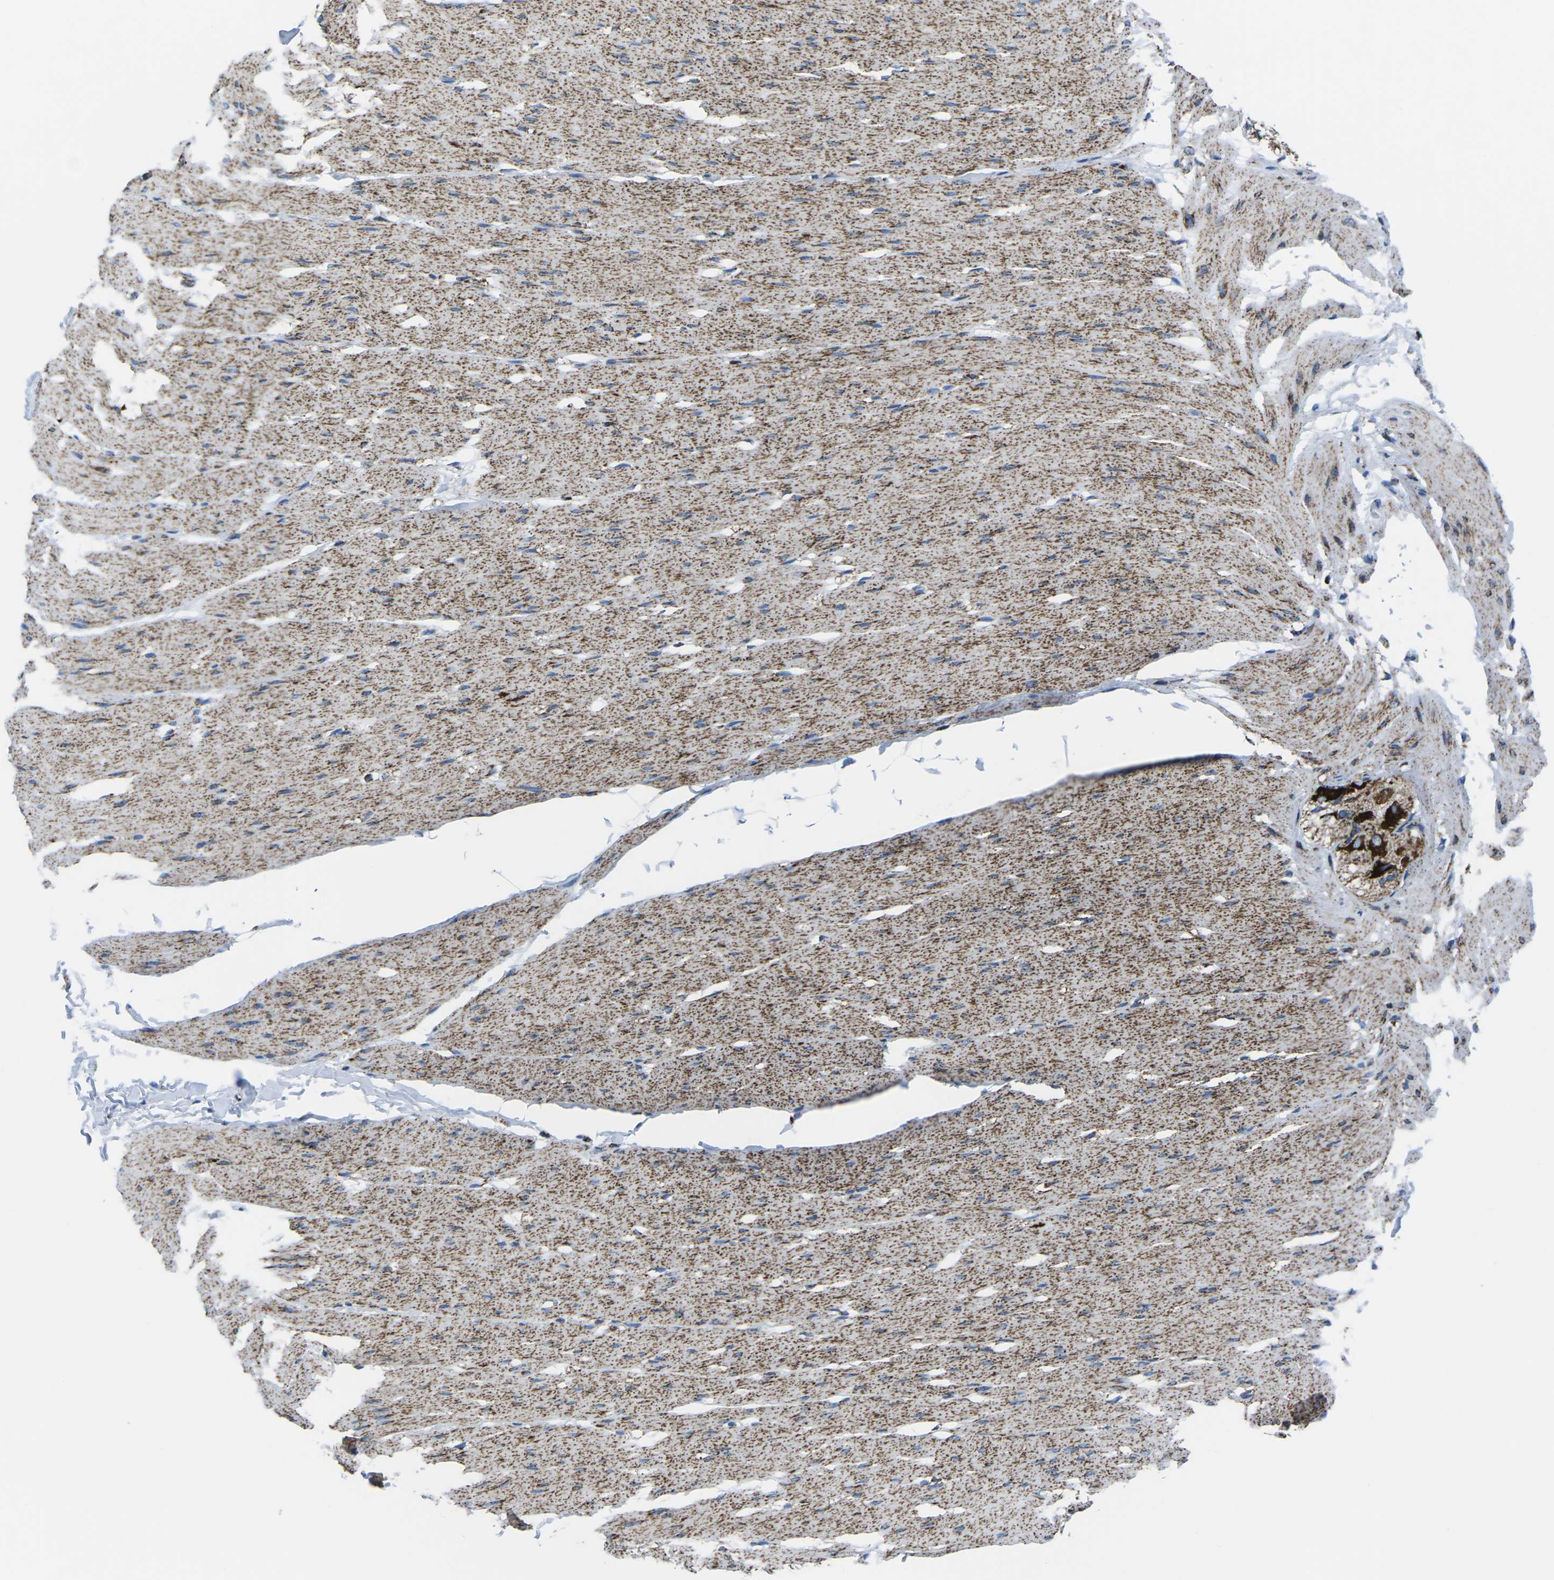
{"staining": {"intensity": "strong", "quantity": ">75%", "location": "cytoplasmic/membranous"}, "tissue": "smooth muscle", "cell_type": "Smooth muscle cells", "image_type": "normal", "snomed": [{"axis": "morphology", "description": "Normal tissue, NOS"}, {"axis": "topography", "description": "Smooth muscle"}, {"axis": "topography", "description": "Colon"}], "caption": "This micrograph exhibits unremarkable smooth muscle stained with immunohistochemistry to label a protein in brown. The cytoplasmic/membranous of smooth muscle cells show strong positivity for the protein. Nuclei are counter-stained blue.", "gene": "MT", "patient": {"sex": "male", "age": 67}}